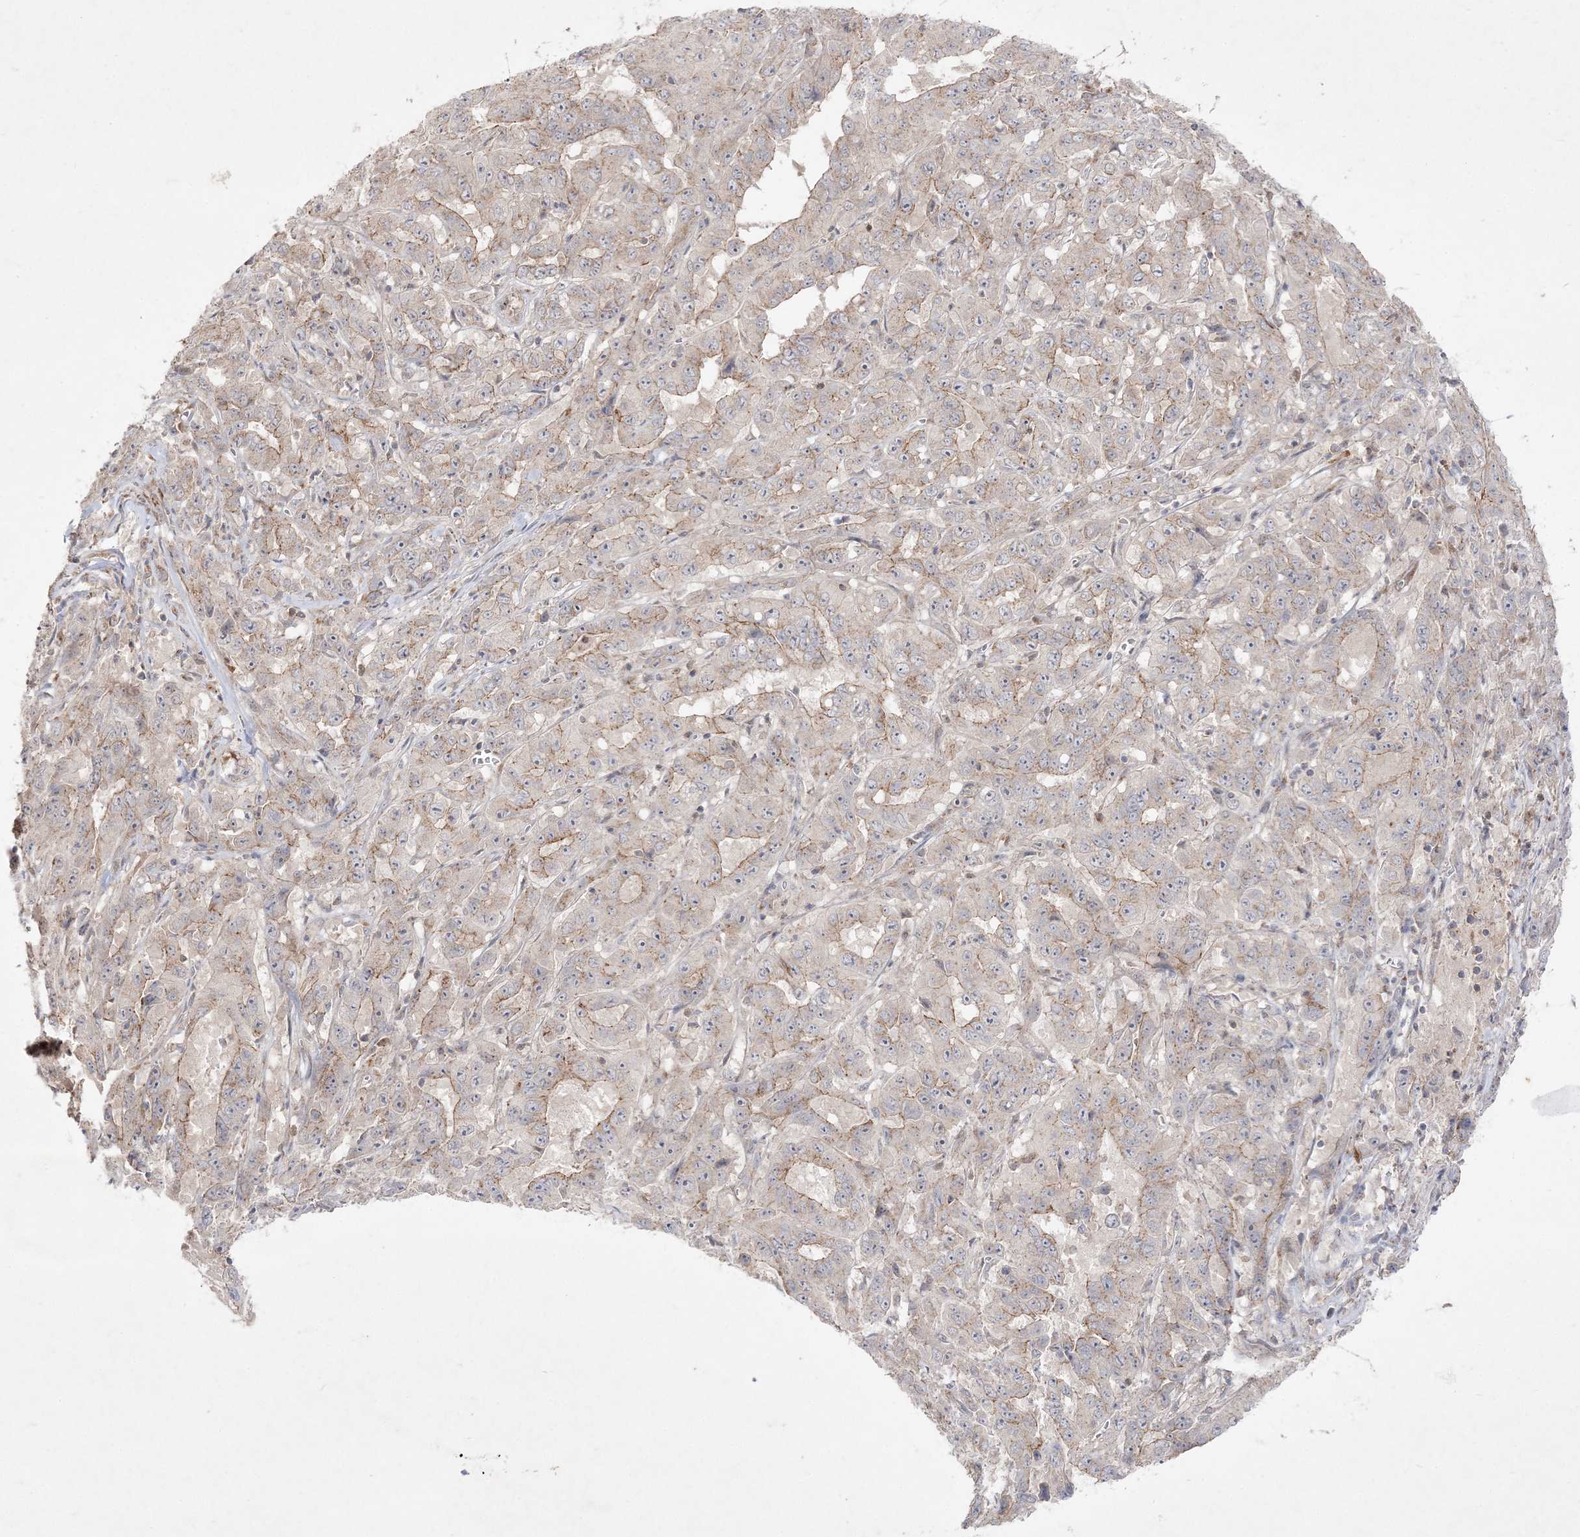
{"staining": {"intensity": "weak", "quantity": "25%-75%", "location": "cytoplasmic/membranous"}, "tissue": "pancreatic cancer", "cell_type": "Tumor cells", "image_type": "cancer", "snomed": [{"axis": "morphology", "description": "Adenocarcinoma, NOS"}, {"axis": "topography", "description": "Pancreas"}], "caption": "Tumor cells demonstrate low levels of weak cytoplasmic/membranous staining in about 25%-75% of cells in human adenocarcinoma (pancreatic). (IHC, brightfield microscopy, high magnification).", "gene": "CLNK", "patient": {"sex": "male", "age": 63}}